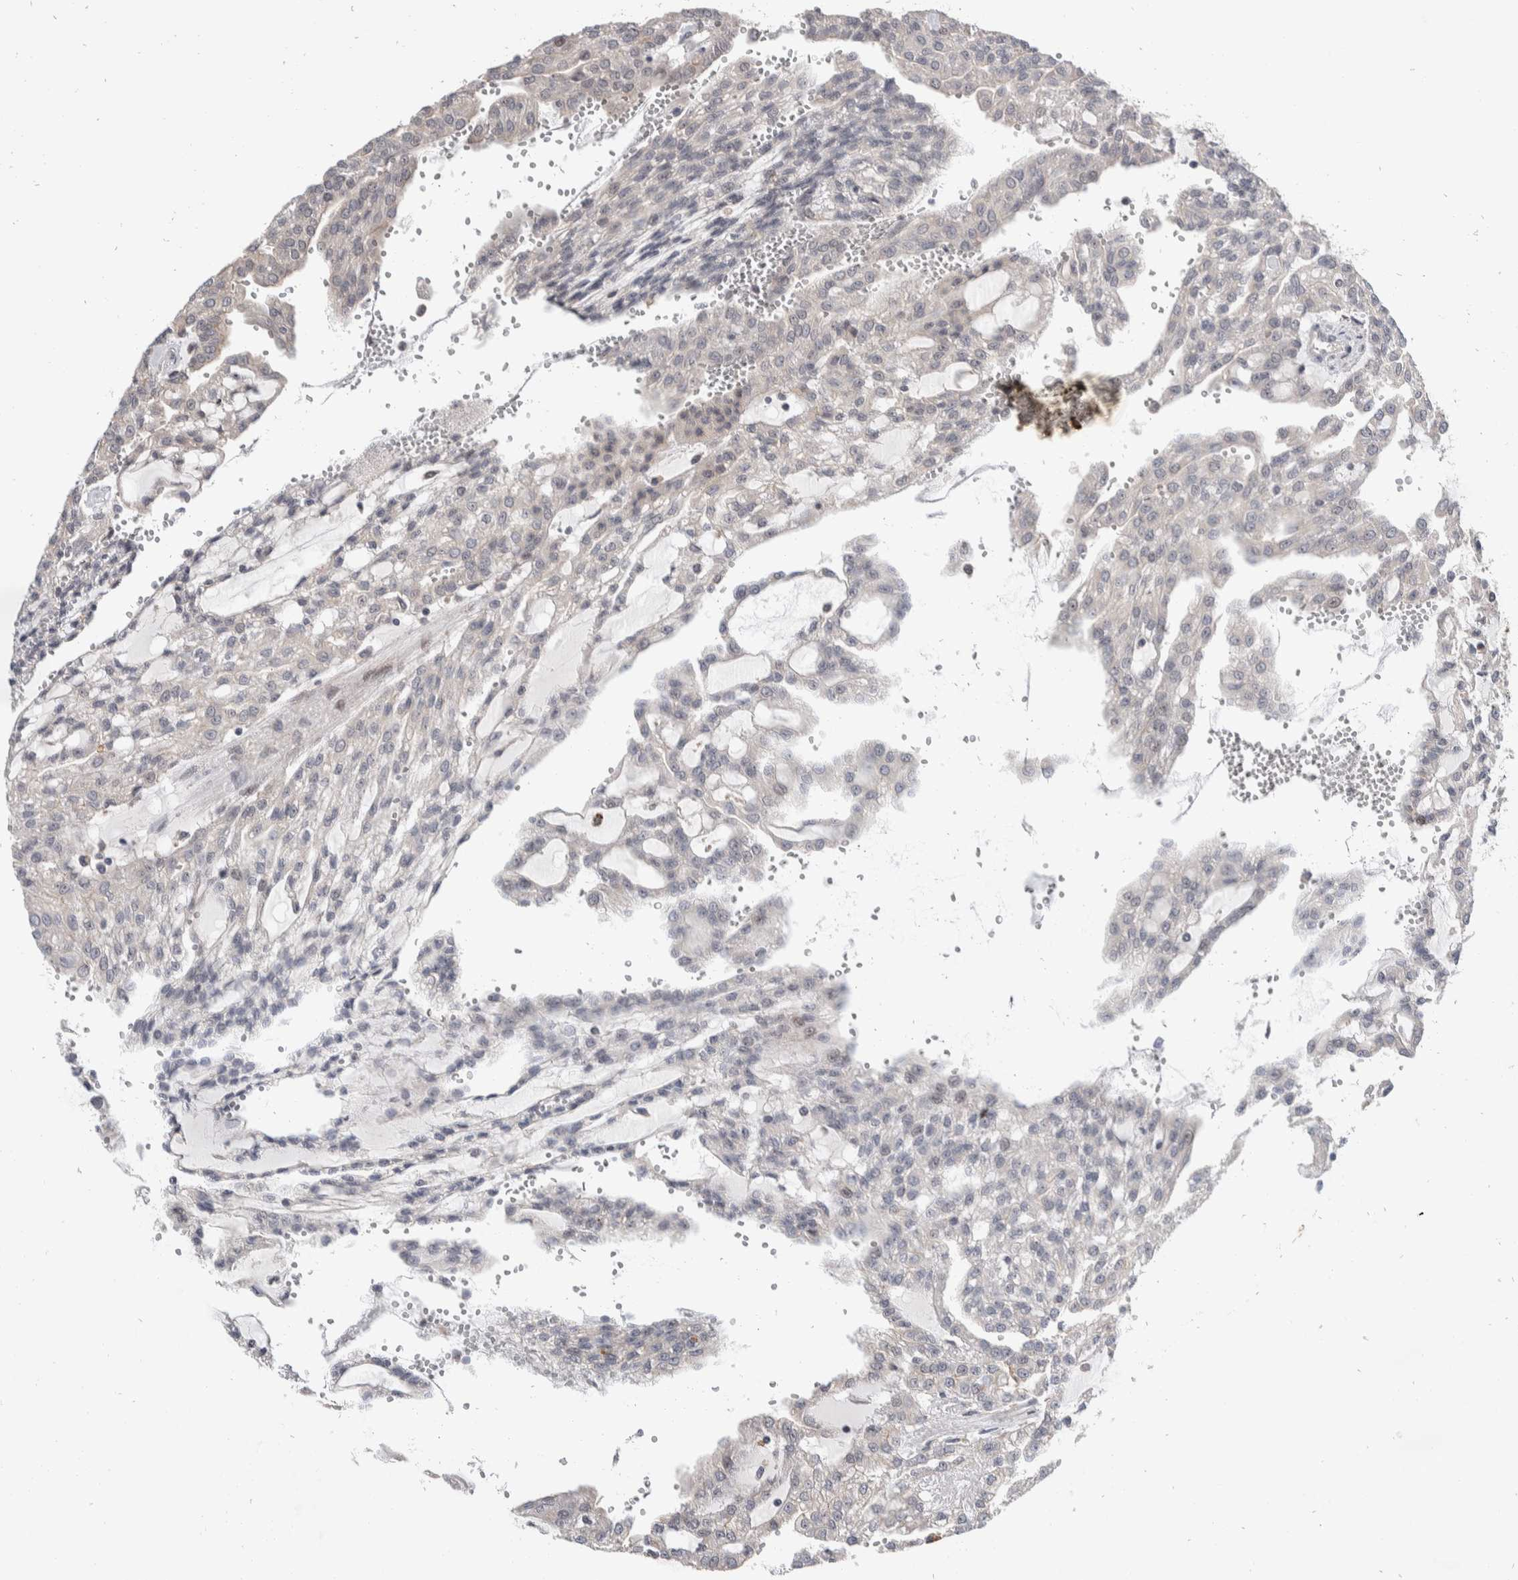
{"staining": {"intensity": "negative", "quantity": "none", "location": "none"}, "tissue": "renal cancer", "cell_type": "Tumor cells", "image_type": "cancer", "snomed": [{"axis": "morphology", "description": "Adenocarcinoma, NOS"}, {"axis": "topography", "description": "Kidney"}], "caption": "A micrograph of human renal cancer (adenocarcinoma) is negative for staining in tumor cells. (Stains: DAB immunohistochemistry (IHC) with hematoxylin counter stain, Microscopy: brightfield microscopy at high magnification).", "gene": "ZNF703", "patient": {"sex": "male", "age": 63}}